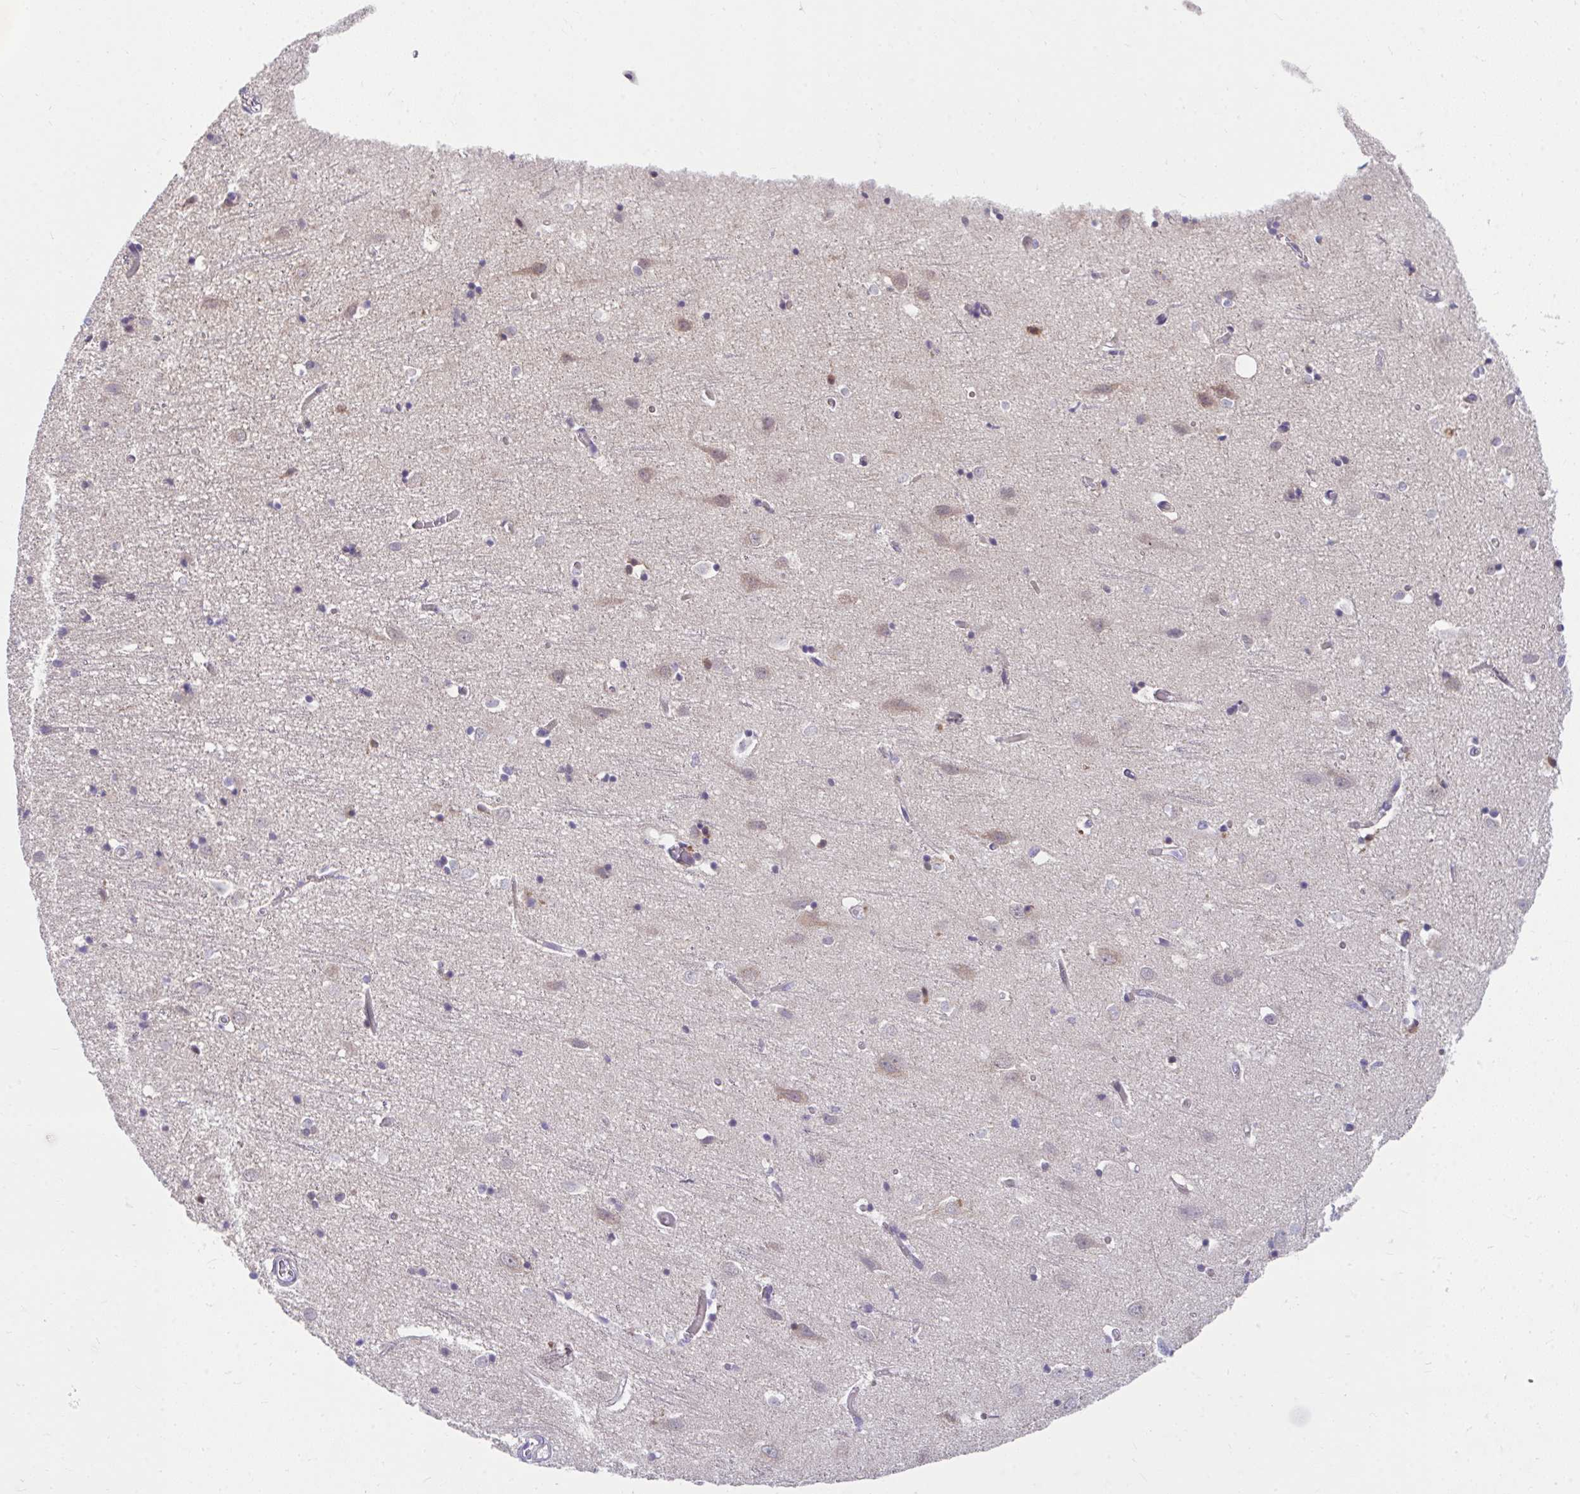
{"staining": {"intensity": "negative", "quantity": "none", "location": "none"}, "tissue": "cerebral cortex", "cell_type": "Endothelial cells", "image_type": "normal", "snomed": [{"axis": "morphology", "description": "Normal tissue, NOS"}, {"axis": "topography", "description": "Cerebral cortex"}], "caption": "This photomicrograph is of benign cerebral cortex stained with immunohistochemistry (IHC) to label a protein in brown with the nuclei are counter-stained blue. There is no staining in endothelial cells.", "gene": "SLAMF7", "patient": {"sex": "male", "age": 70}}